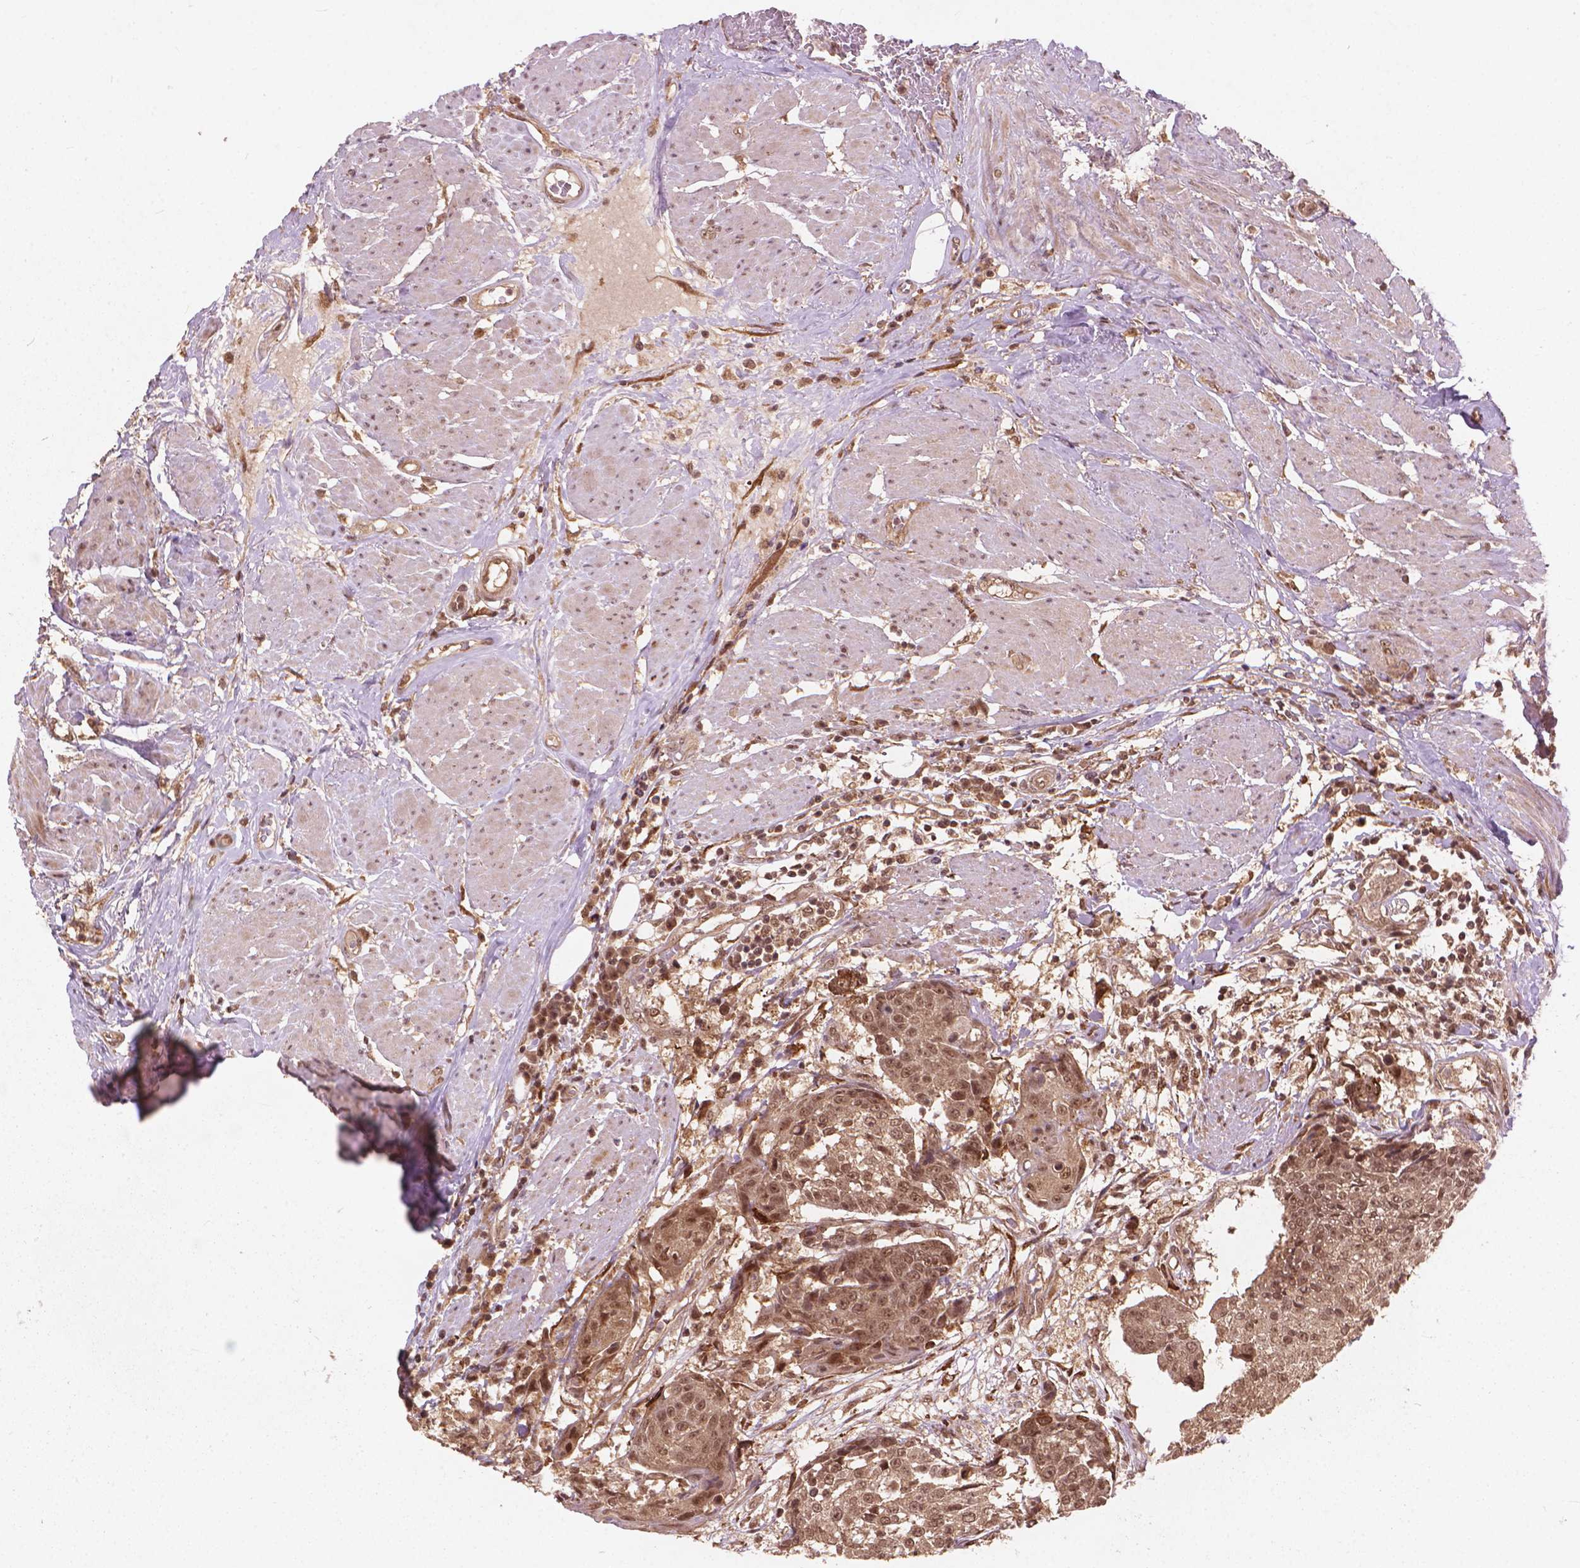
{"staining": {"intensity": "moderate", "quantity": ">75%", "location": "nuclear"}, "tissue": "urothelial cancer", "cell_type": "Tumor cells", "image_type": "cancer", "snomed": [{"axis": "morphology", "description": "Urothelial carcinoma, High grade"}, {"axis": "topography", "description": "Urinary bladder"}], "caption": "Human high-grade urothelial carcinoma stained with a brown dye displays moderate nuclear positive expression in about >75% of tumor cells.", "gene": "SSU72", "patient": {"sex": "female", "age": 63}}